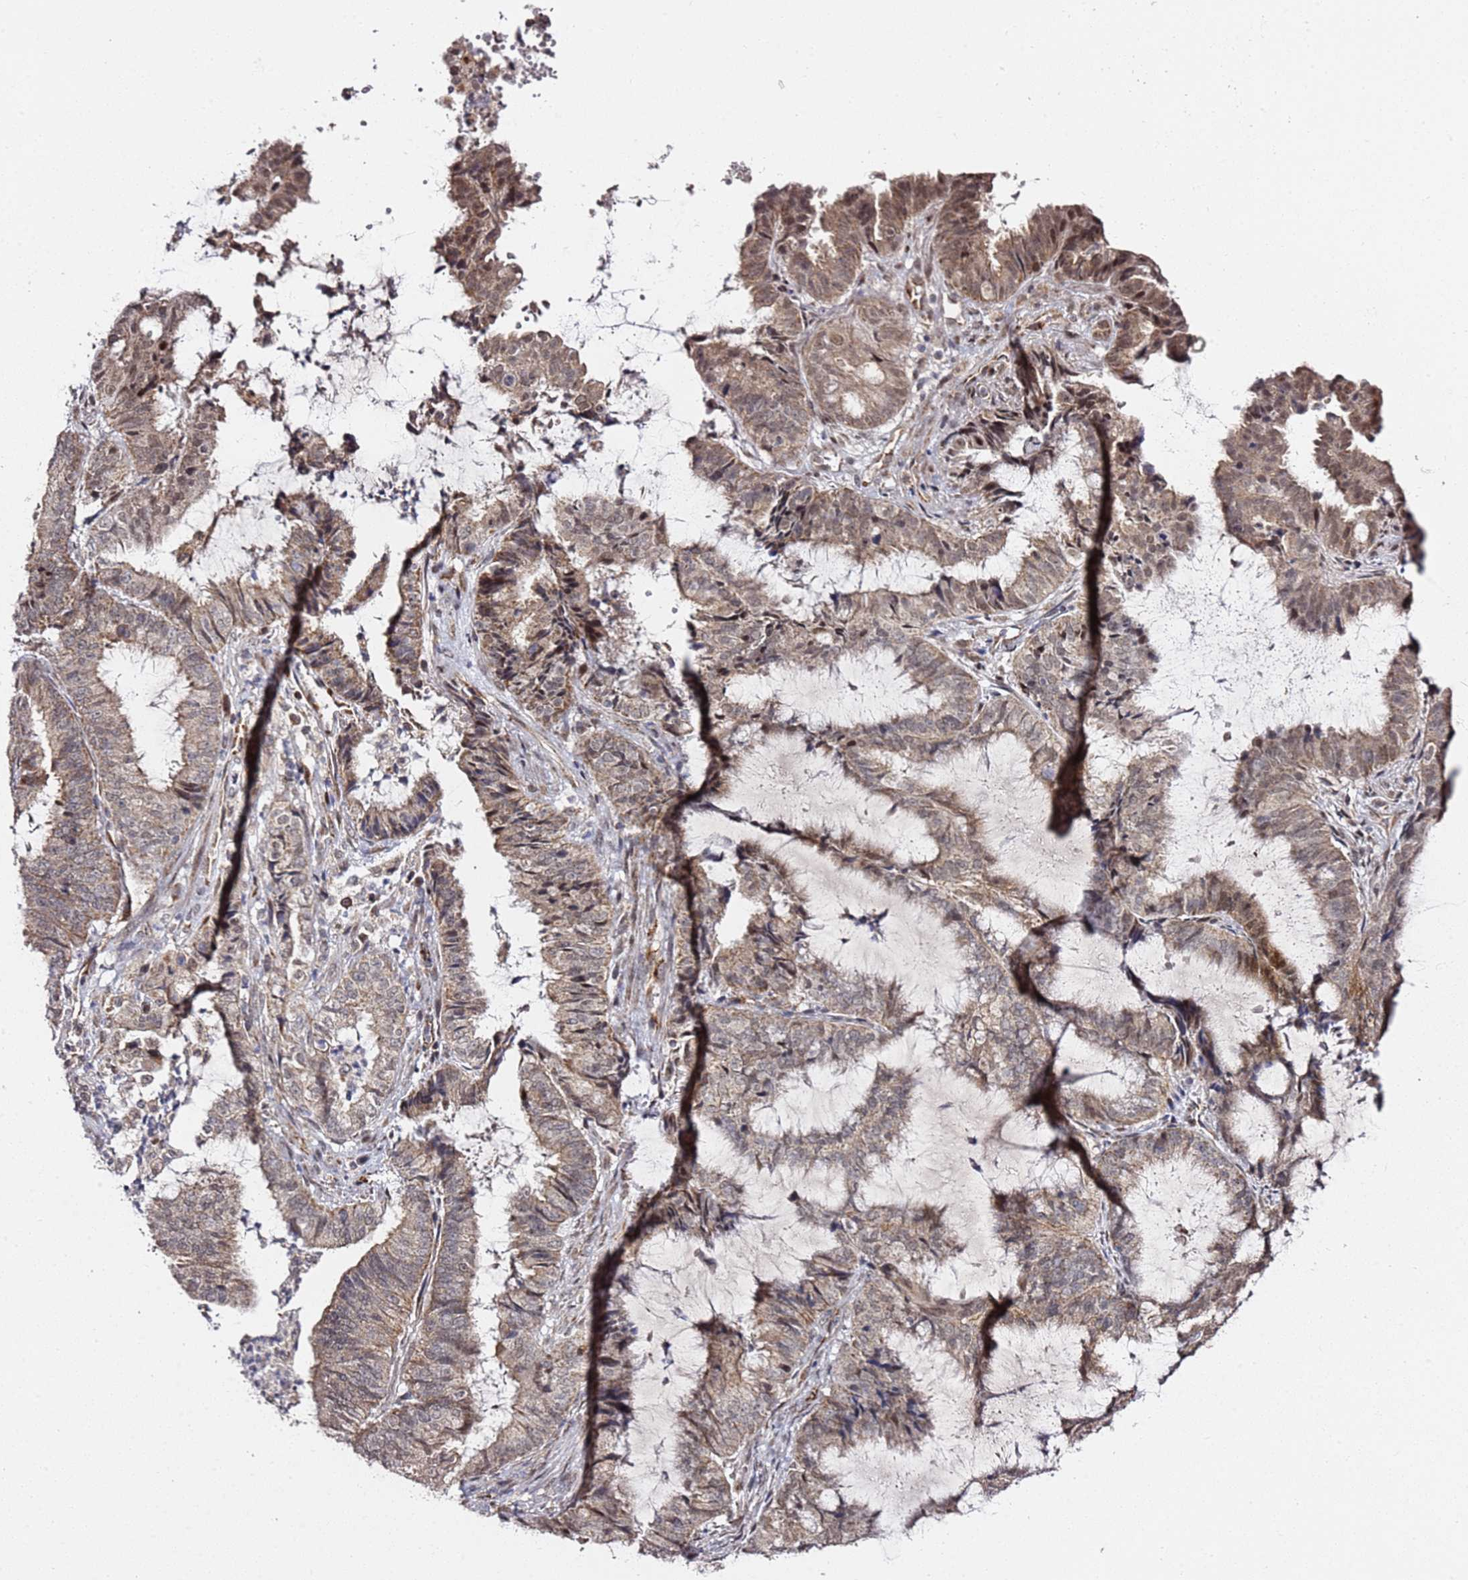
{"staining": {"intensity": "moderate", "quantity": "25%-75%", "location": "cytoplasmic/membranous,nuclear"}, "tissue": "endometrial cancer", "cell_type": "Tumor cells", "image_type": "cancer", "snomed": [{"axis": "morphology", "description": "Adenocarcinoma, NOS"}, {"axis": "topography", "description": "Endometrium"}], "caption": "This micrograph shows immunohistochemistry (IHC) staining of human endometrial cancer, with medium moderate cytoplasmic/membranous and nuclear expression in approximately 25%-75% of tumor cells.", "gene": "TP53AIP1", "patient": {"sex": "female", "age": 51}}